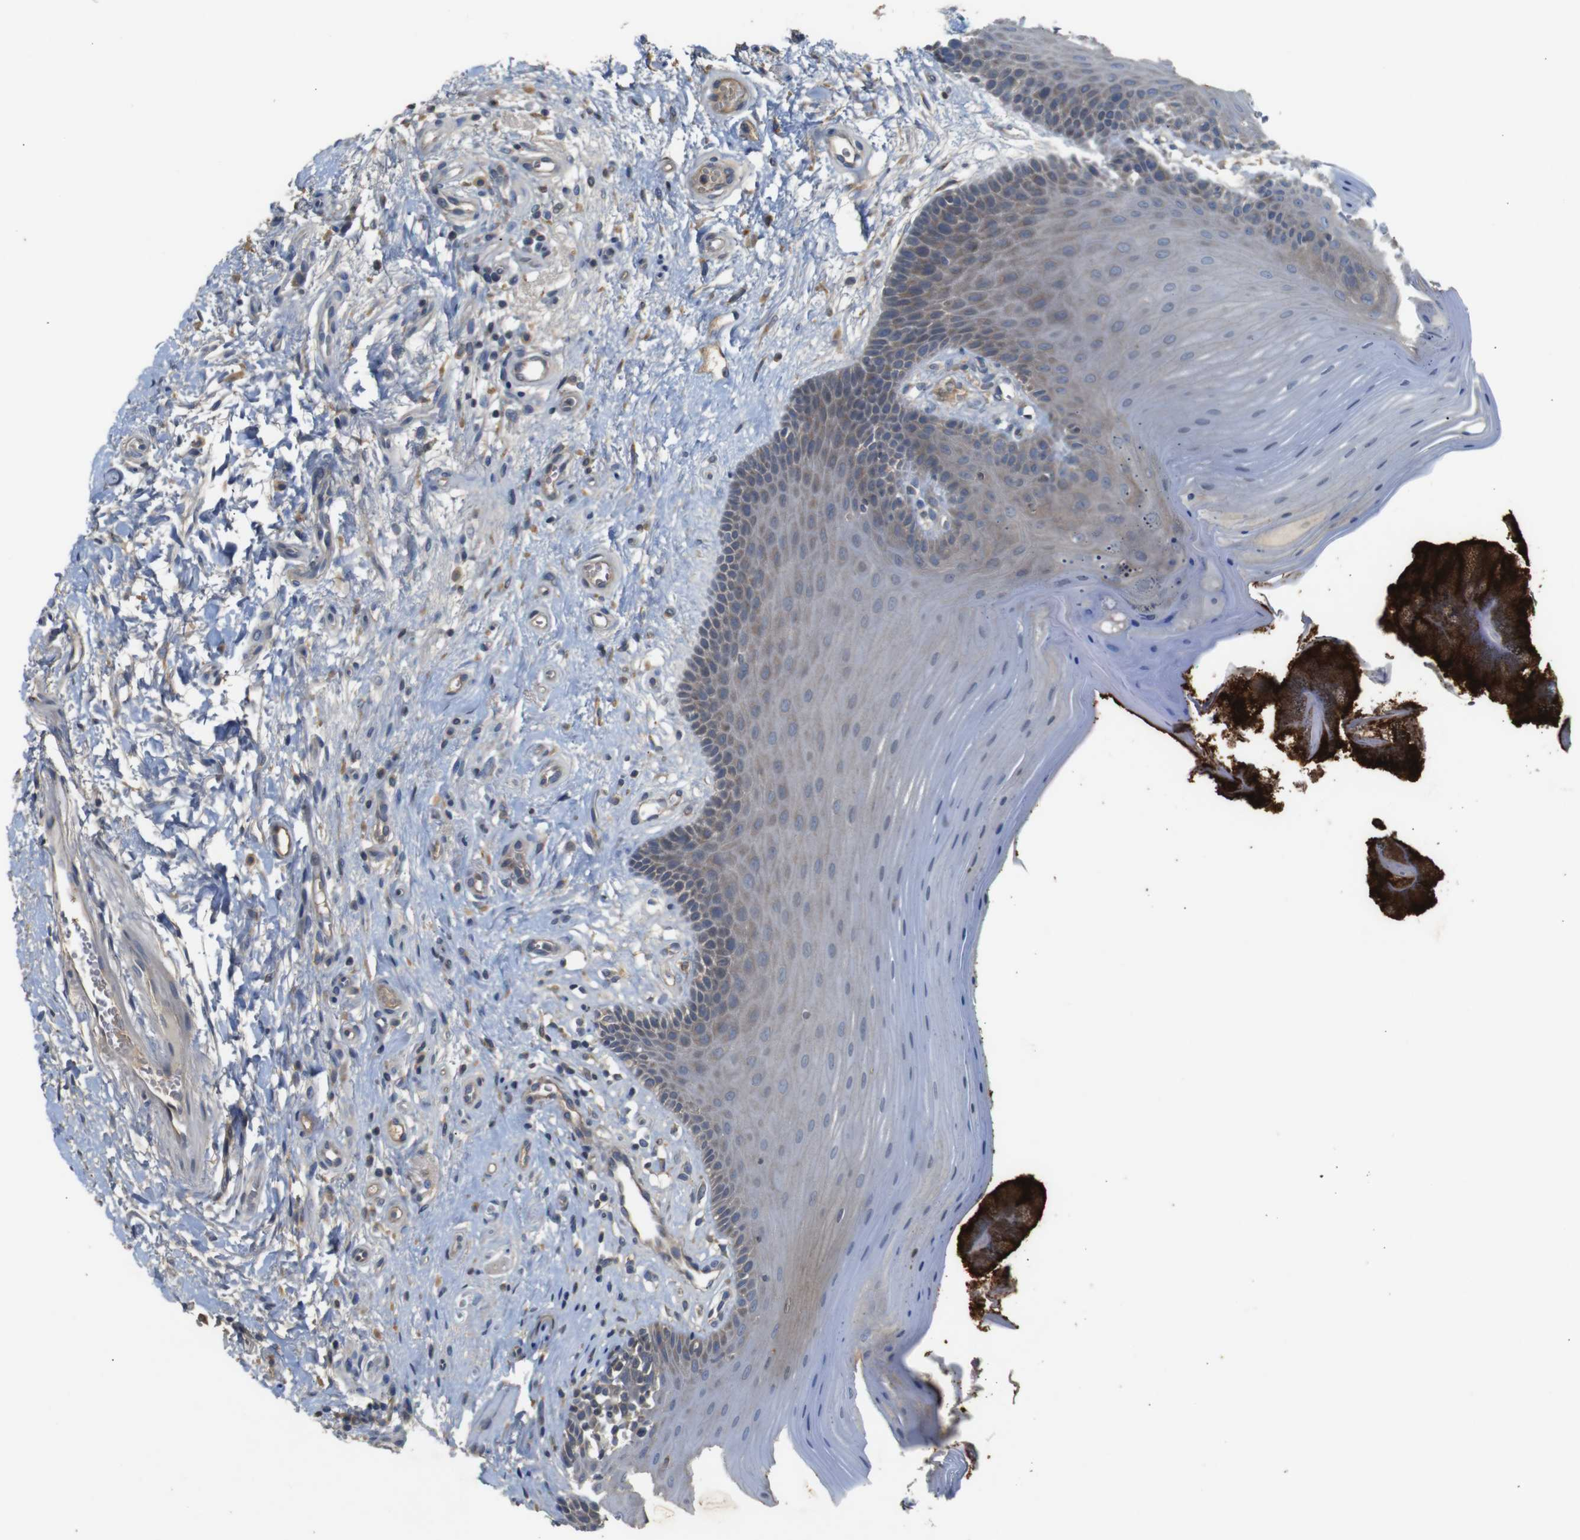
{"staining": {"intensity": "weak", "quantity": "25%-75%", "location": "cytoplasmic/membranous"}, "tissue": "oral mucosa", "cell_type": "Squamous epithelial cells", "image_type": "normal", "snomed": [{"axis": "morphology", "description": "Normal tissue, NOS"}, {"axis": "topography", "description": "Skeletal muscle"}, {"axis": "topography", "description": "Oral tissue"}], "caption": "High-power microscopy captured an immunohistochemistry (IHC) histopathology image of benign oral mucosa, revealing weak cytoplasmic/membranous positivity in approximately 25%-75% of squamous epithelial cells.", "gene": "PTPN1", "patient": {"sex": "male", "age": 58}}